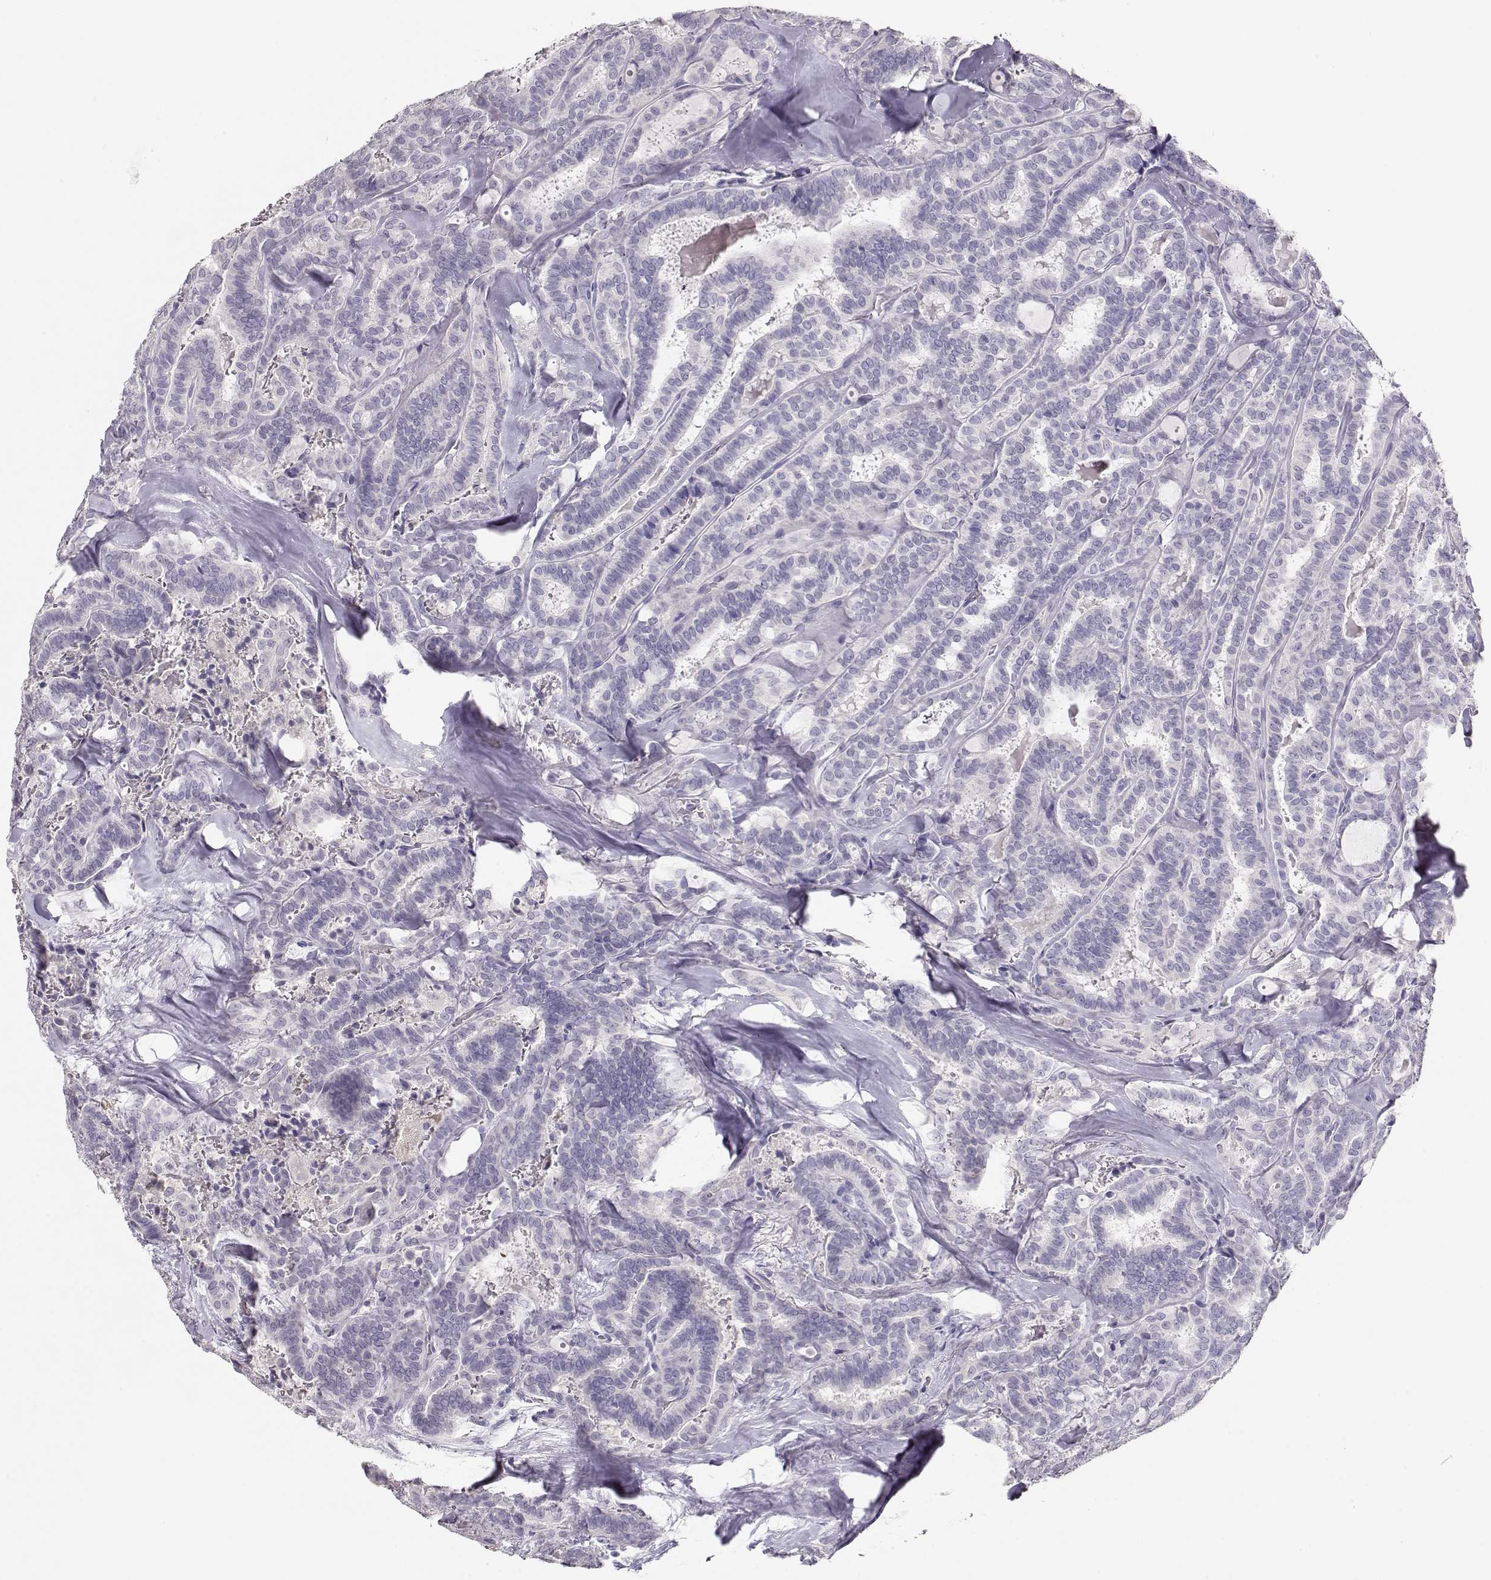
{"staining": {"intensity": "negative", "quantity": "none", "location": "none"}, "tissue": "thyroid cancer", "cell_type": "Tumor cells", "image_type": "cancer", "snomed": [{"axis": "morphology", "description": "Papillary adenocarcinoma, NOS"}, {"axis": "topography", "description": "Thyroid gland"}], "caption": "IHC histopathology image of neoplastic tissue: papillary adenocarcinoma (thyroid) stained with DAB exhibits no significant protein staining in tumor cells.", "gene": "MAGEC1", "patient": {"sex": "female", "age": 39}}